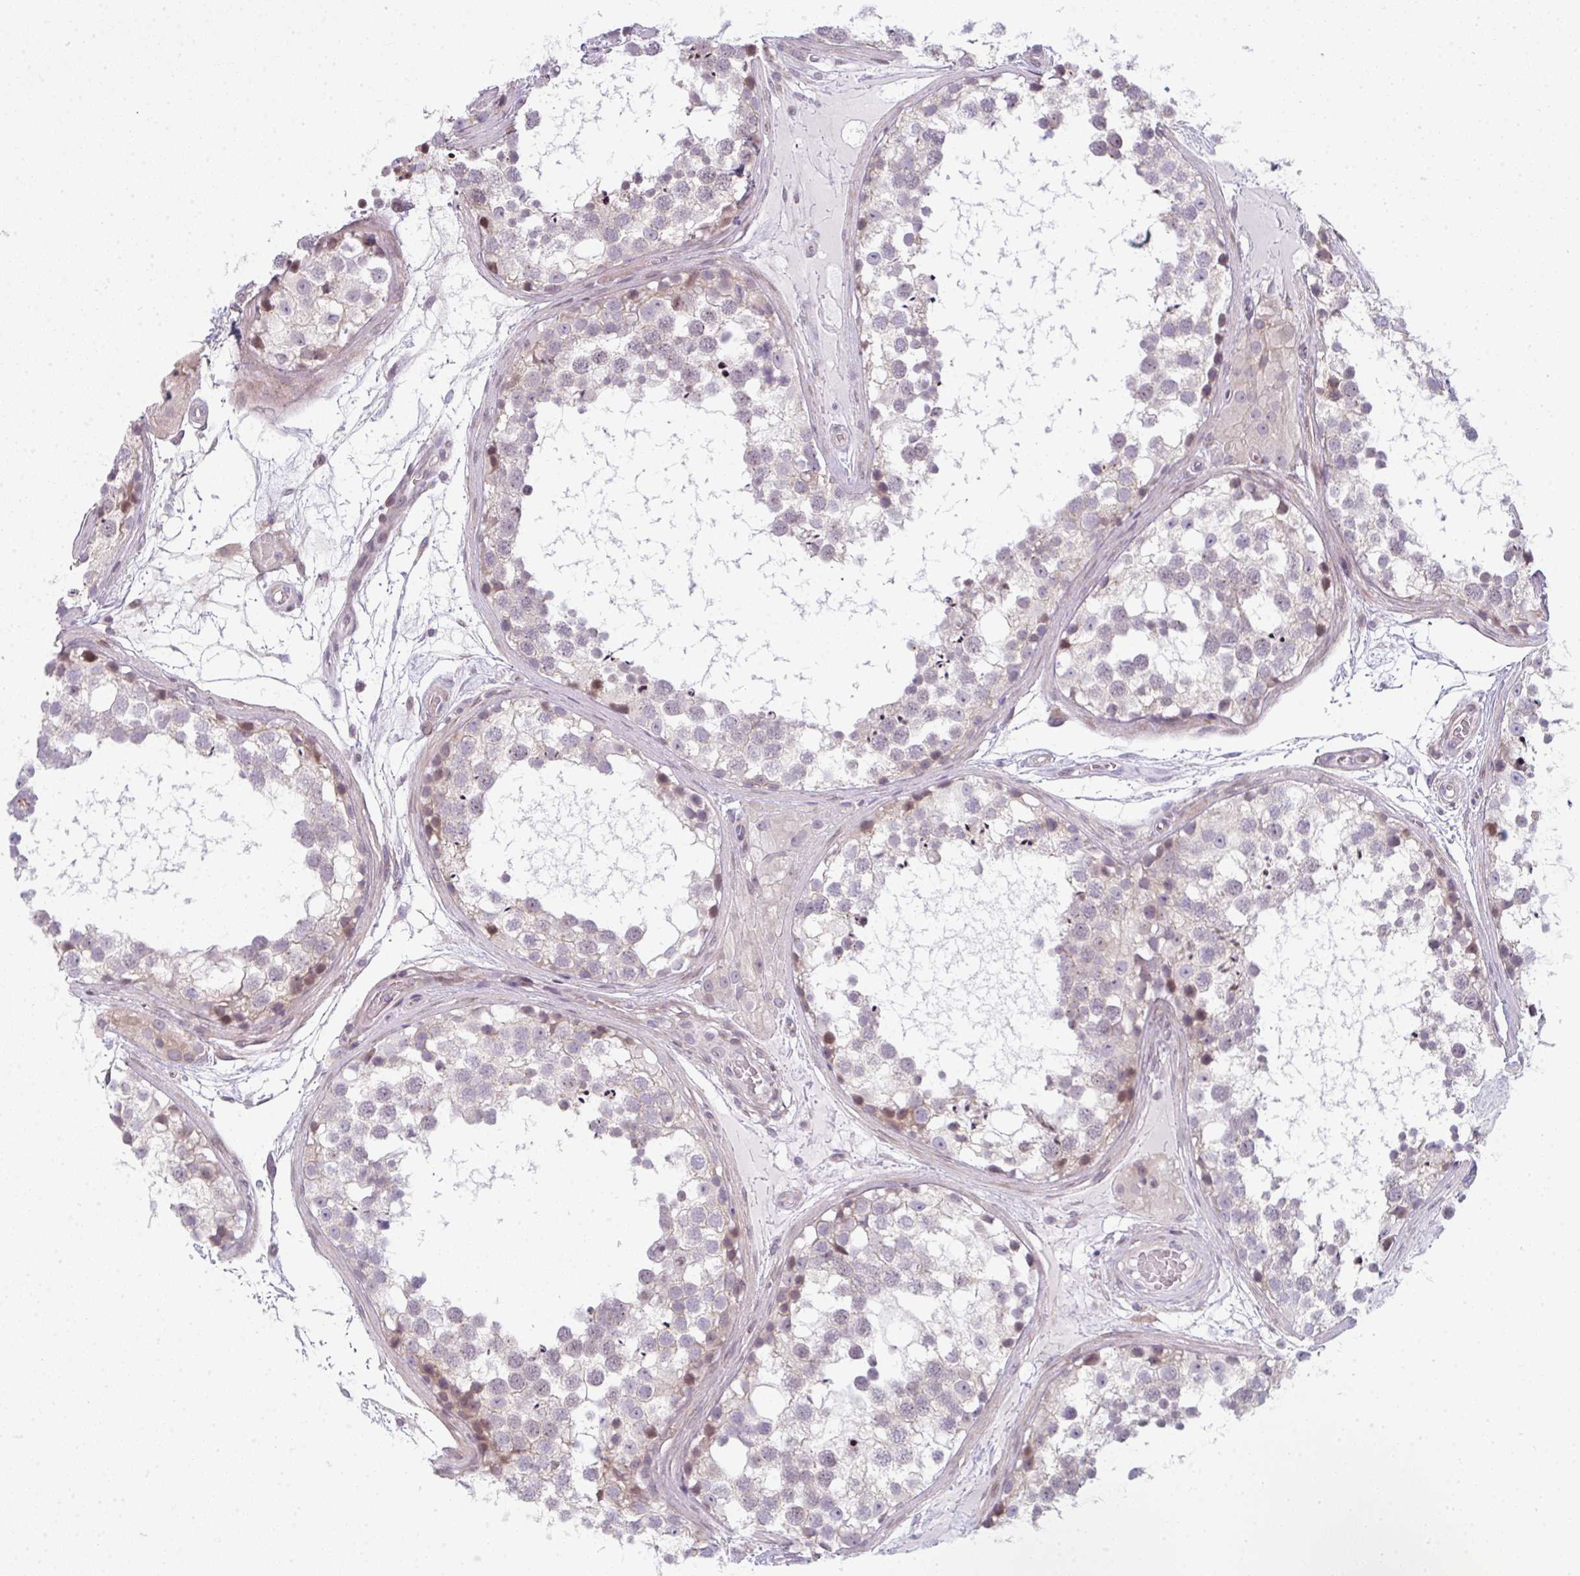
{"staining": {"intensity": "moderate", "quantity": "<25%", "location": "cytoplasmic/membranous"}, "tissue": "testis", "cell_type": "Cells in seminiferous ducts", "image_type": "normal", "snomed": [{"axis": "morphology", "description": "Normal tissue, NOS"}, {"axis": "morphology", "description": "Seminoma, NOS"}, {"axis": "topography", "description": "Testis"}], "caption": "The histopathology image reveals immunohistochemical staining of benign testis. There is moderate cytoplasmic/membranous staining is present in approximately <25% of cells in seminiferous ducts.", "gene": "TMEM237", "patient": {"sex": "male", "age": 65}}